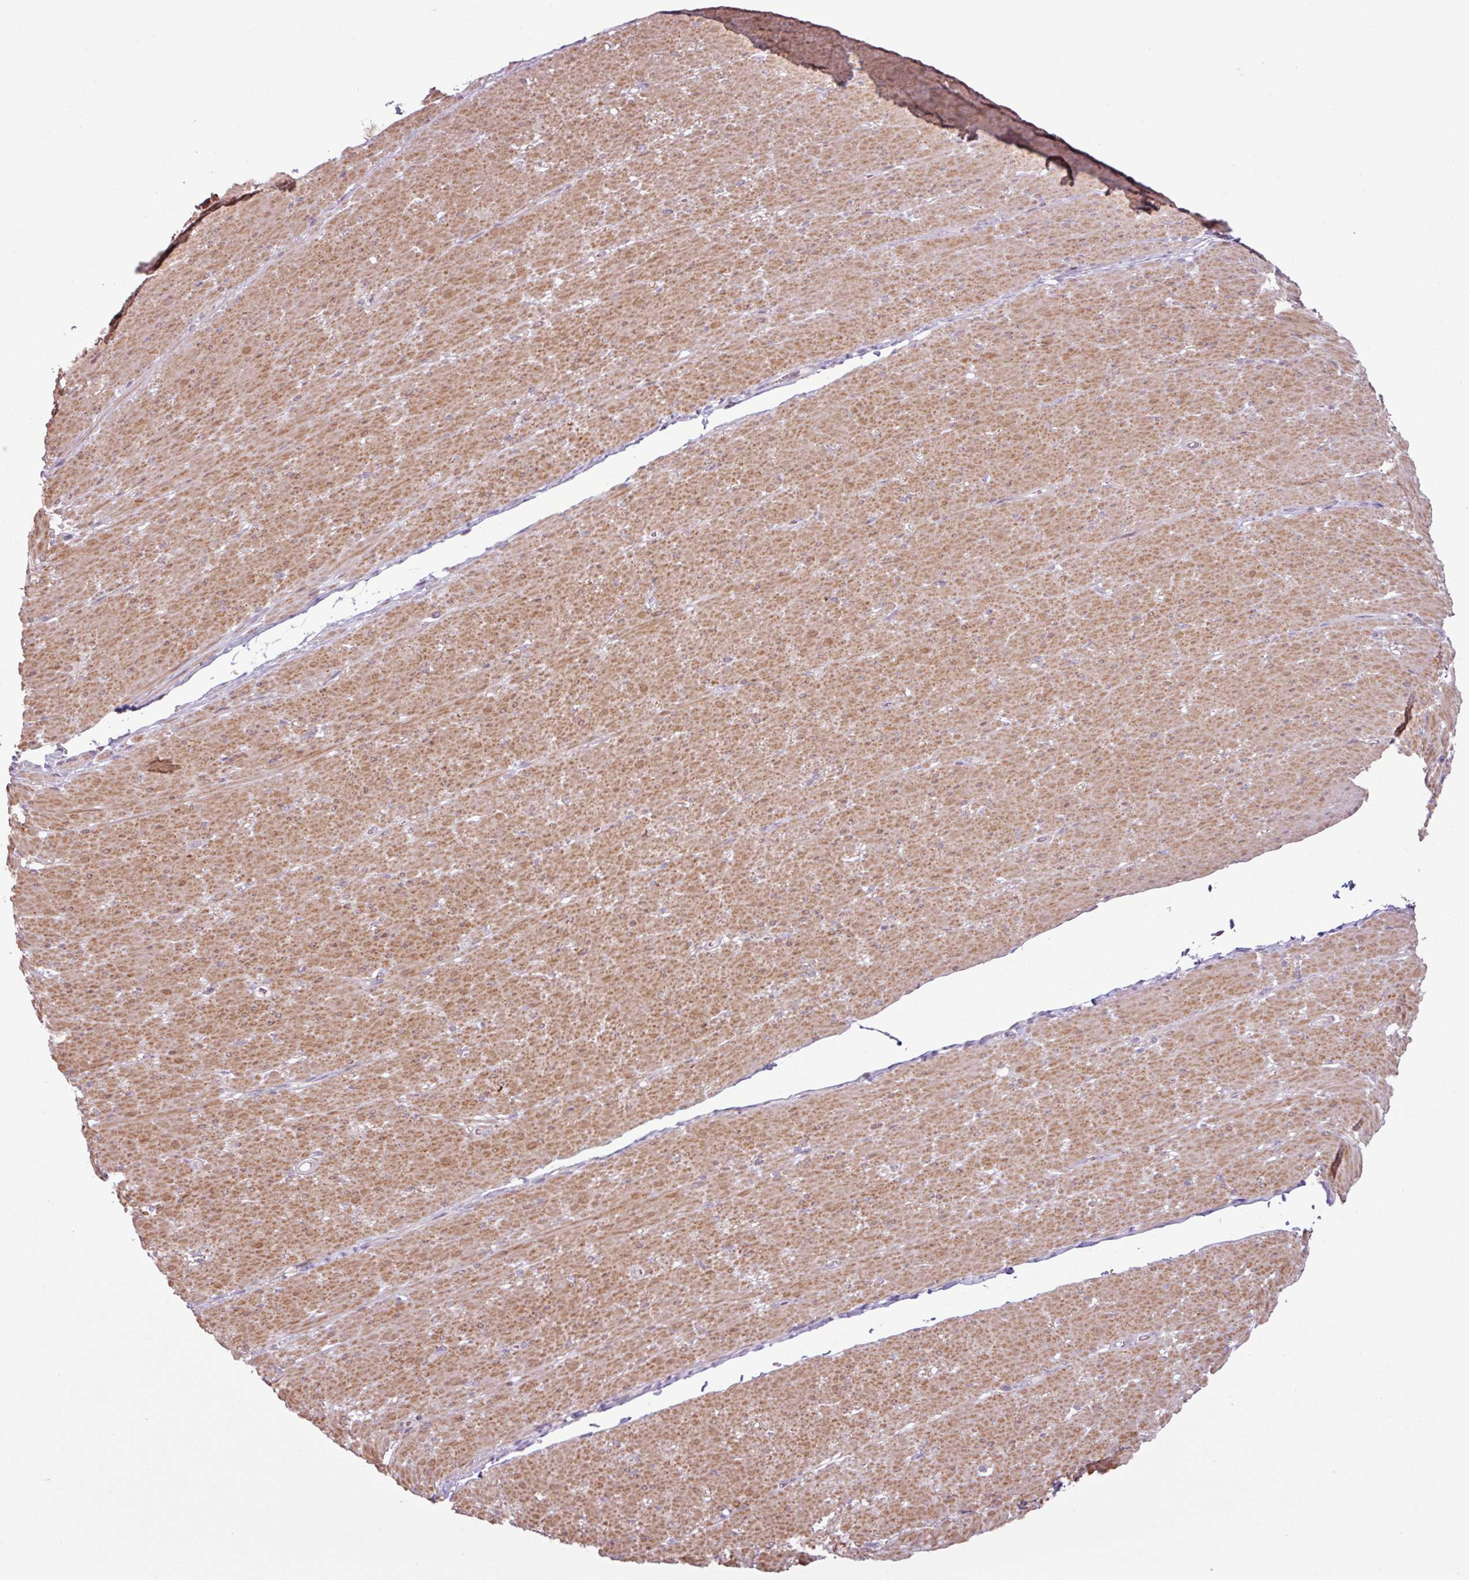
{"staining": {"intensity": "moderate", "quantity": ">75%", "location": "cytoplasmic/membranous"}, "tissue": "smooth muscle", "cell_type": "Smooth muscle cells", "image_type": "normal", "snomed": [{"axis": "morphology", "description": "Normal tissue, NOS"}, {"axis": "topography", "description": "Smooth muscle"}, {"axis": "topography", "description": "Rectum"}], "caption": "Benign smooth muscle exhibits moderate cytoplasmic/membranous expression in about >75% of smooth muscle cells, visualized by immunohistochemistry.", "gene": "C4A", "patient": {"sex": "male", "age": 53}}